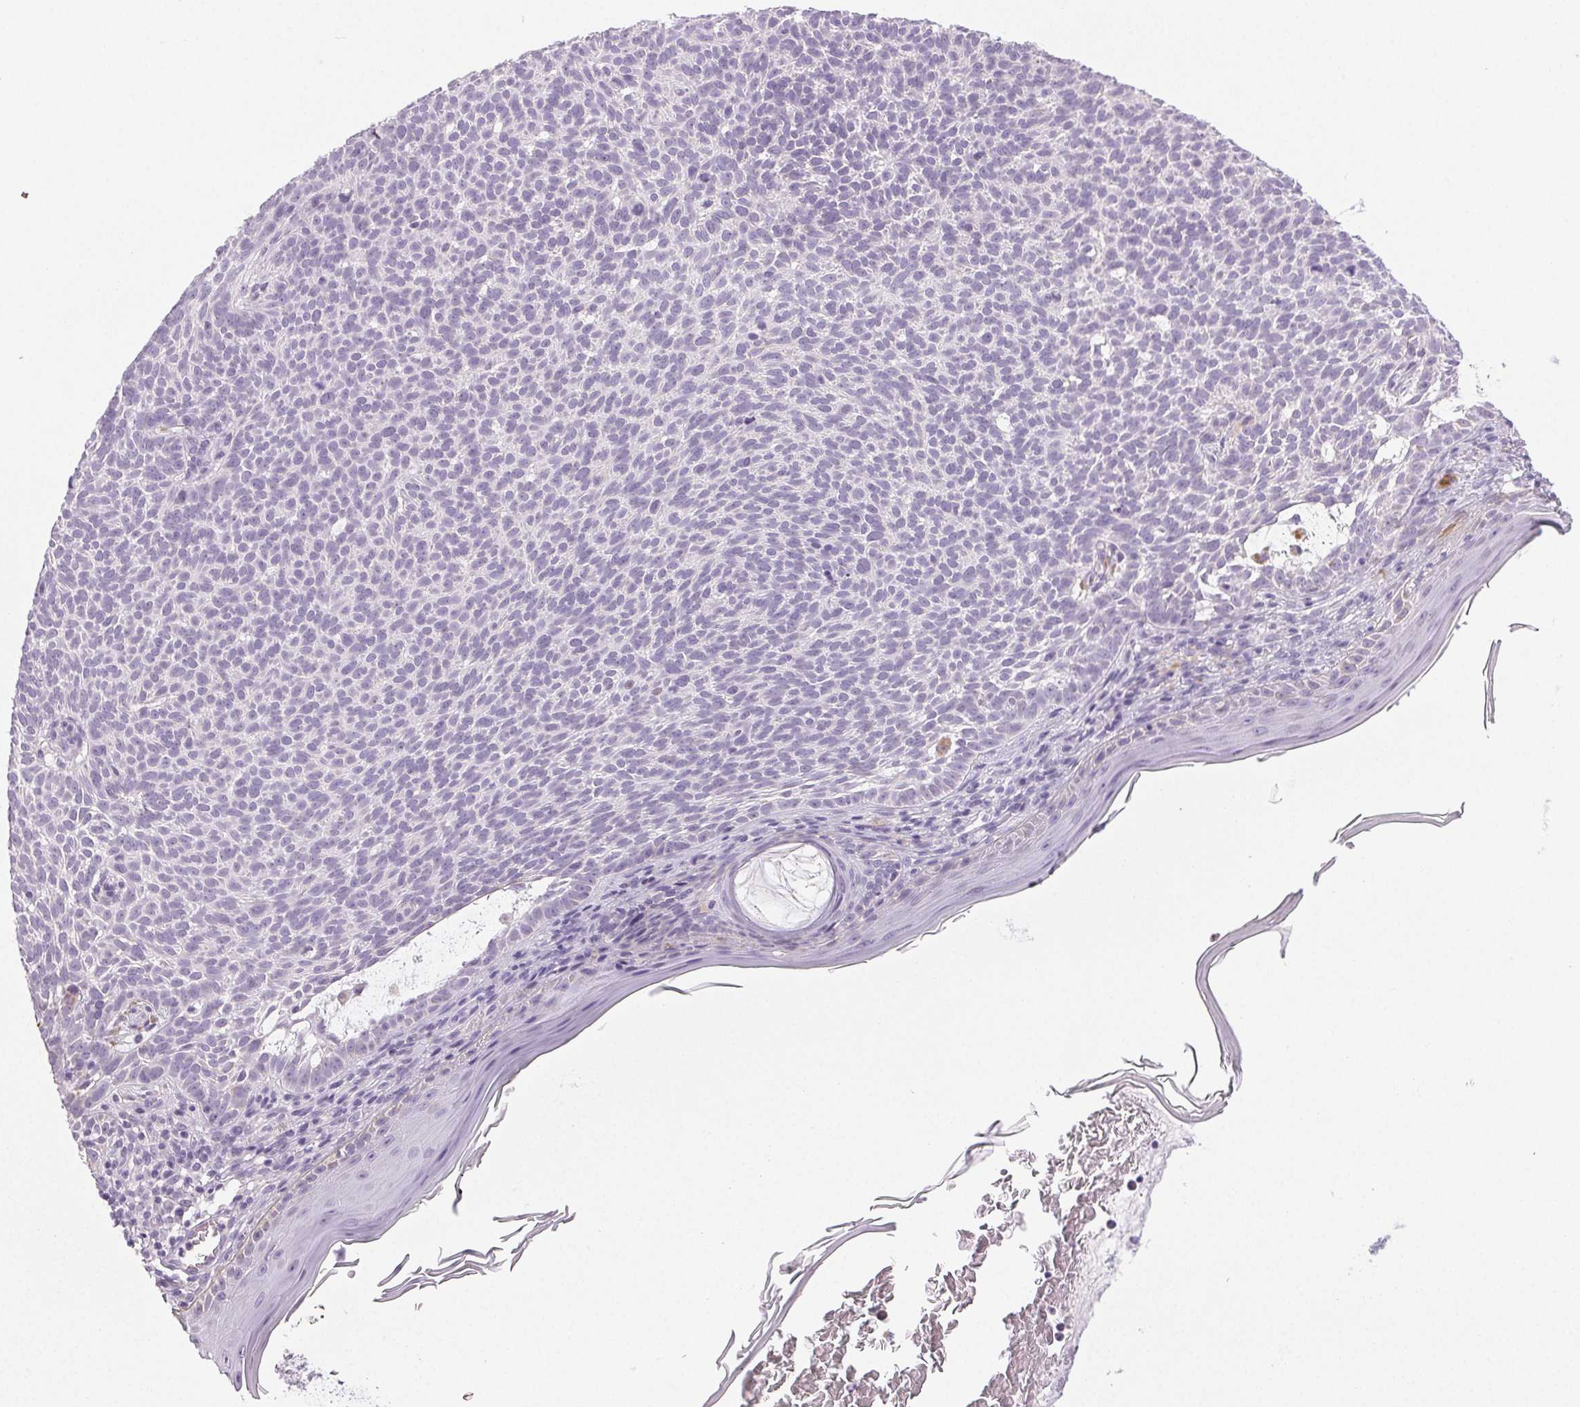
{"staining": {"intensity": "negative", "quantity": "none", "location": "none"}, "tissue": "skin cancer", "cell_type": "Tumor cells", "image_type": "cancer", "snomed": [{"axis": "morphology", "description": "Basal cell carcinoma"}, {"axis": "topography", "description": "Skin"}], "caption": "Basal cell carcinoma (skin) stained for a protein using immunohistochemistry (IHC) displays no staining tumor cells.", "gene": "COL7A1", "patient": {"sex": "male", "age": 78}}